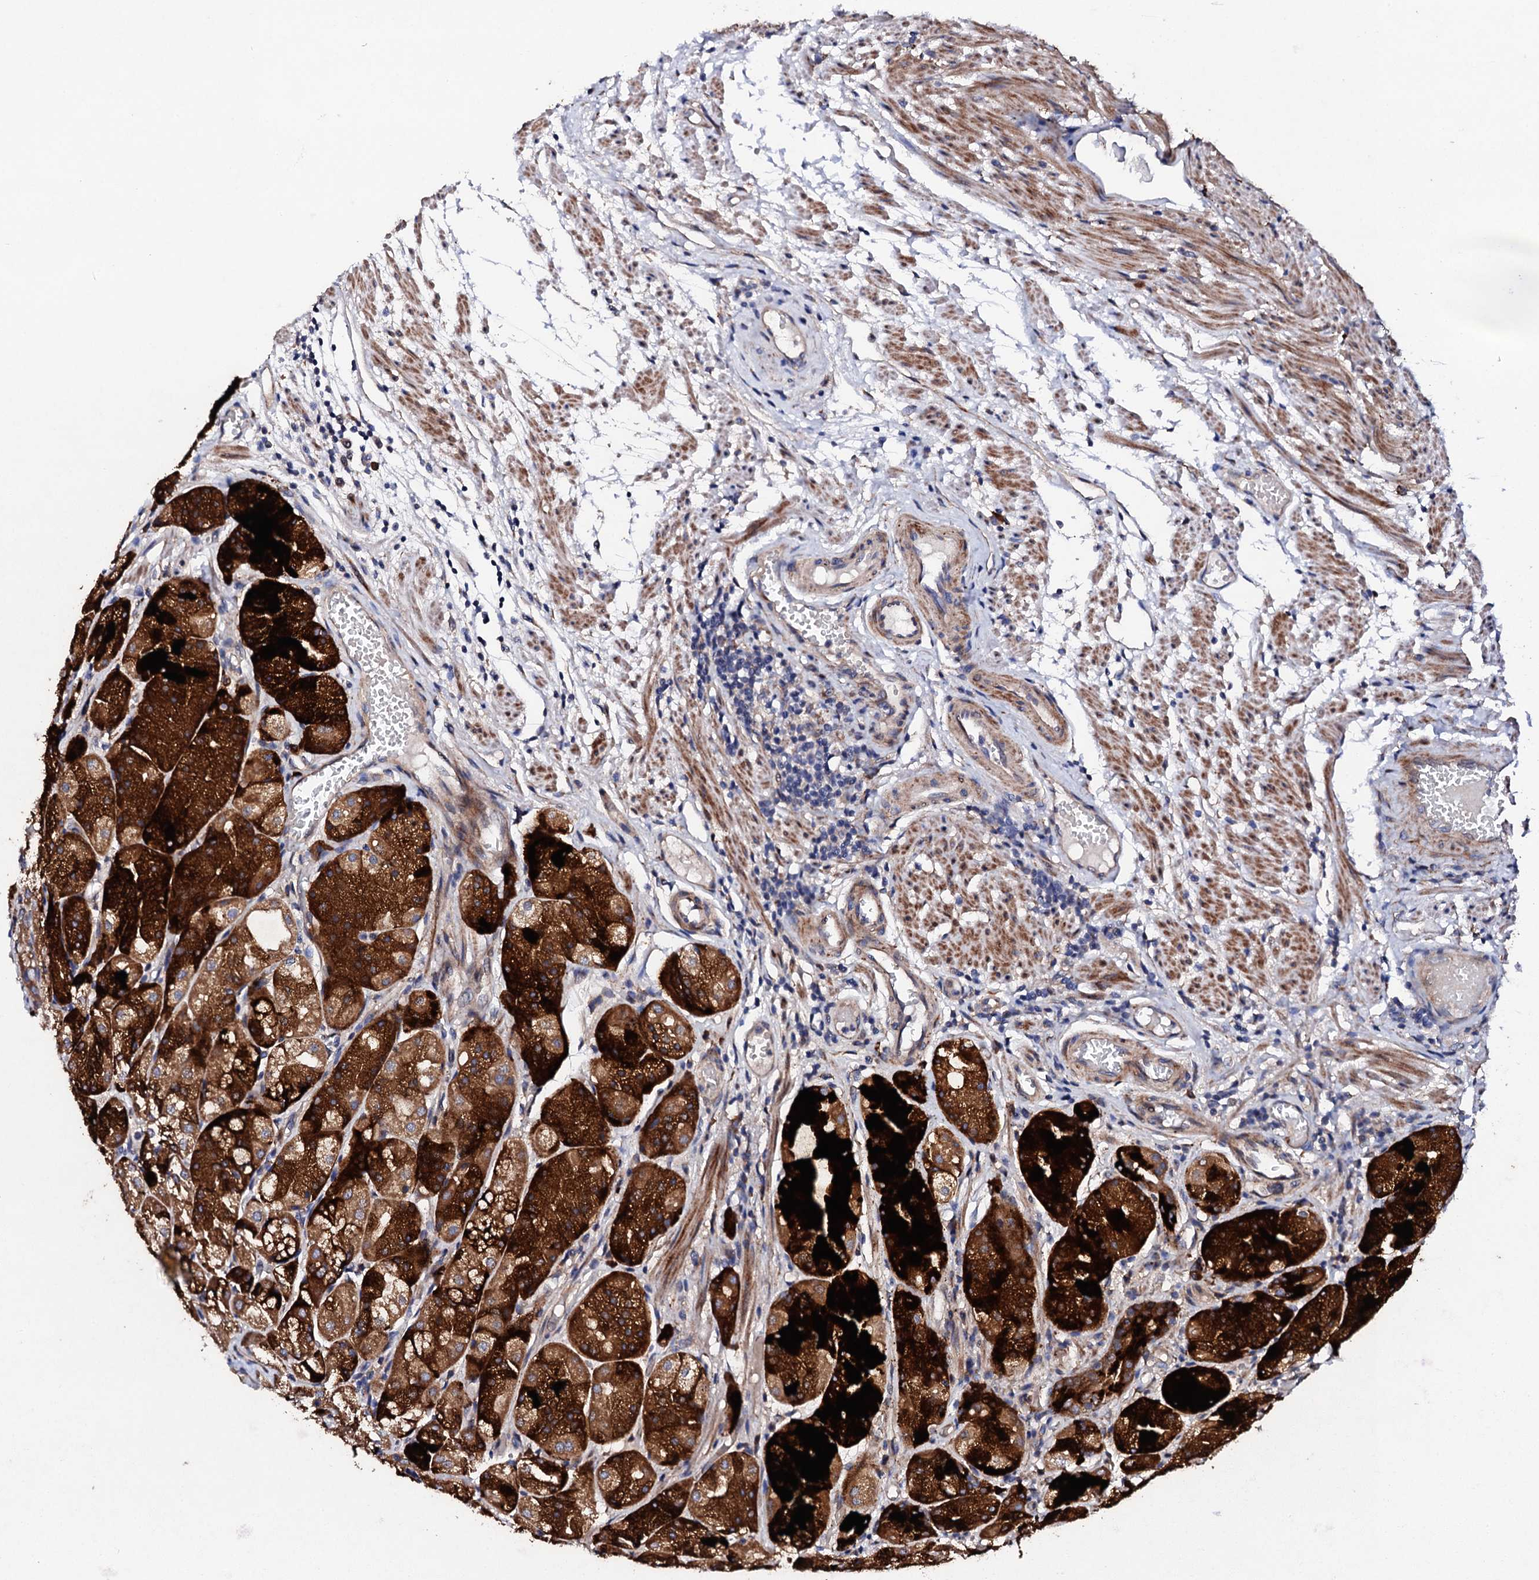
{"staining": {"intensity": "strong", "quantity": ">75%", "location": "cytoplasmic/membranous"}, "tissue": "stomach", "cell_type": "Glandular cells", "image_type": "normal", "snomed": [{"axis": "morphology", "description": "Normal tissue, NOS"}, {"axis": "topography", "description": "Stomach, upper"}], "caption": "Immunohistochemical staining of normal stomach demonstrates >75% levels of strong cytoplasmic/membranous protein staining in approximately >75% of glandular cells. The staining was performed using DAB to visualize the protein expression in brown, while the nuclei were stained in blue with hematoxylin (Magnification: 20x).", "gene": "LIPT2", "patient": {"sex": "male", "age": 72}}